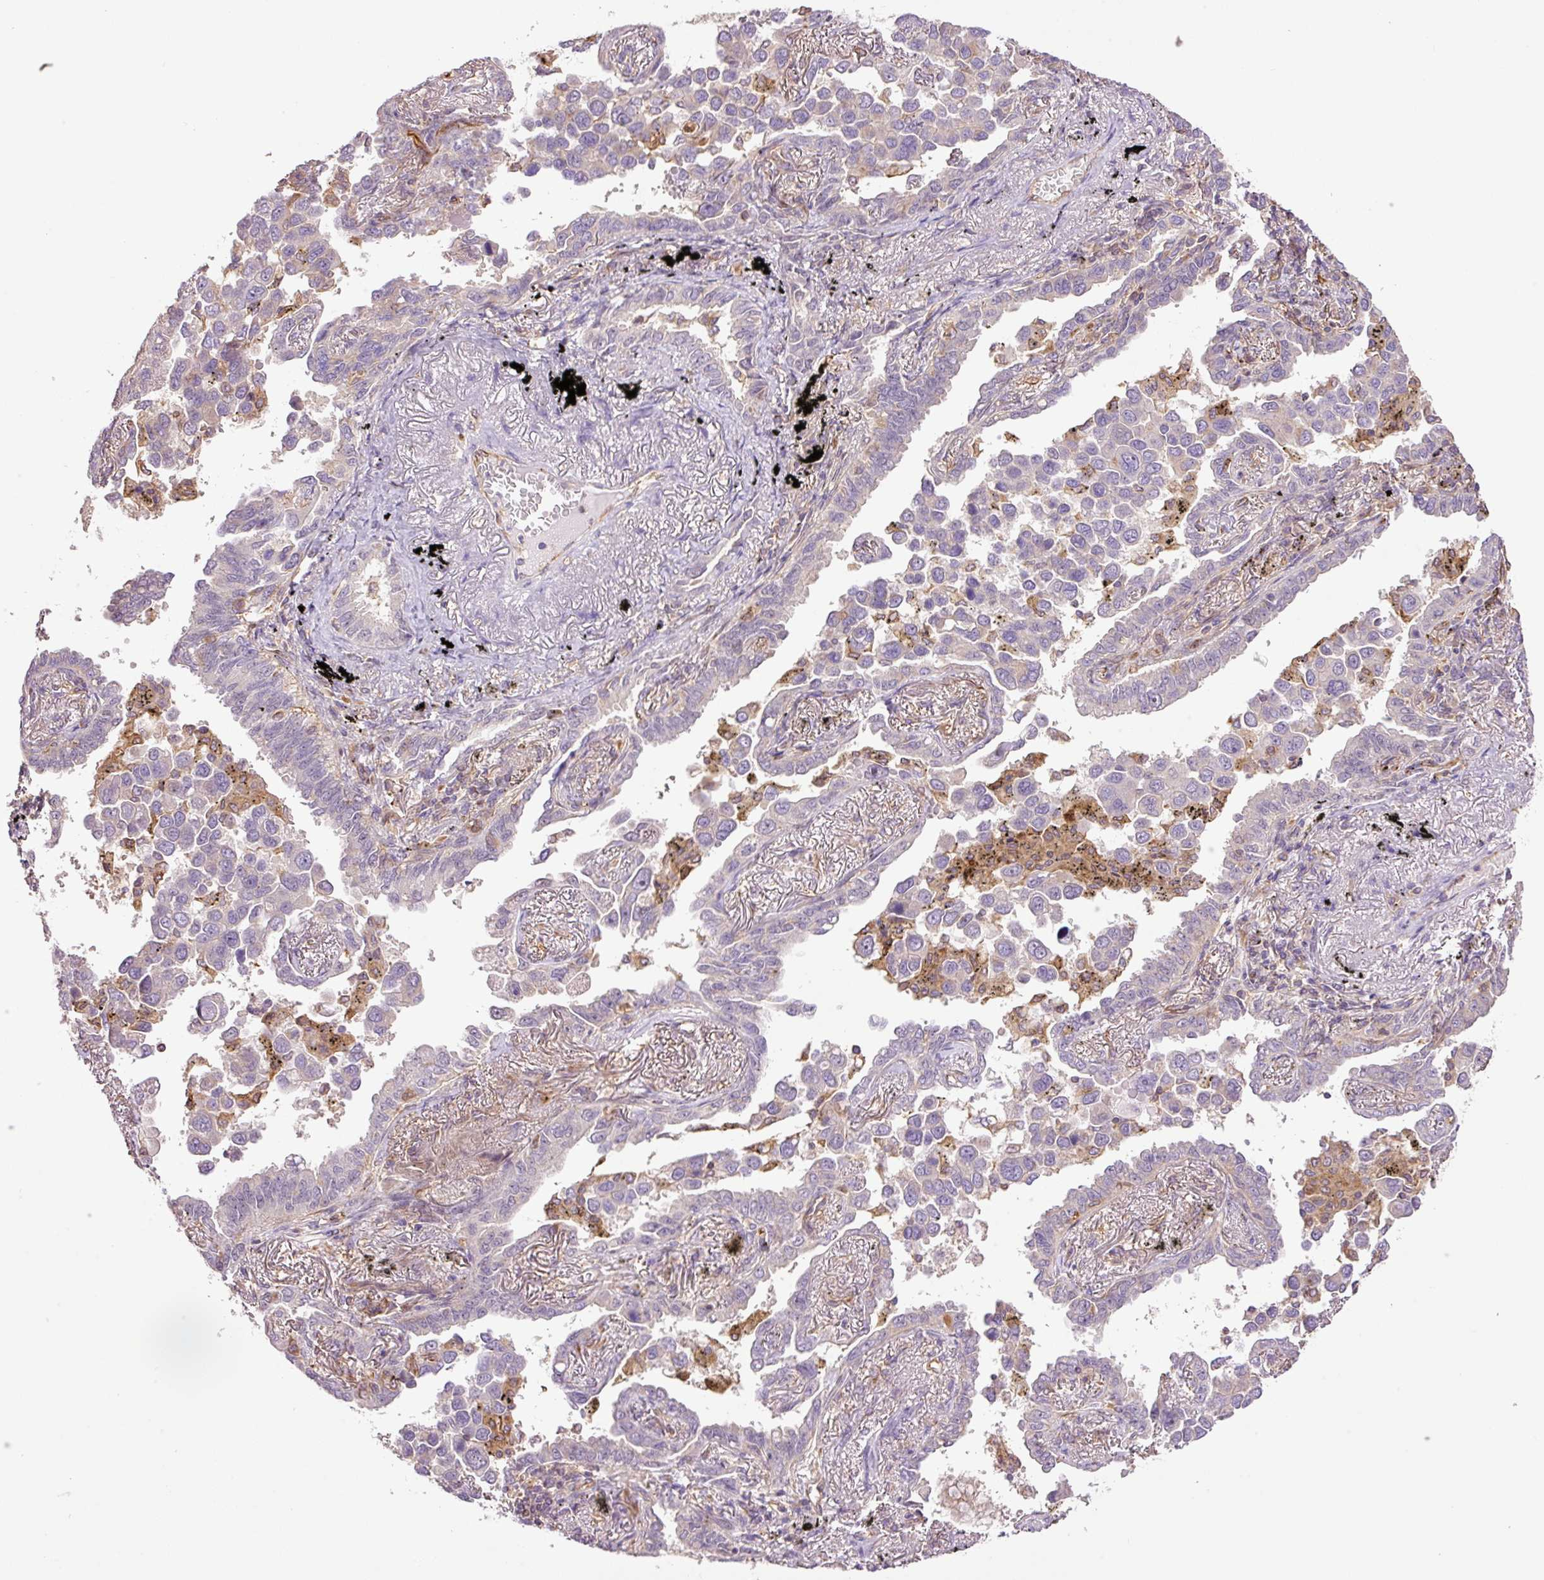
{"staining": {"intensity": "negative", "quantity": "none", "location": "none"}, "tissue": "lung cancer", "cell_type": "Tumor cells", "image_type": "cancer", "snomed": [{"axis": "morphology", "description": "Adenocarcinoma, NOS"}, {"axis": "topography", "description": "Lung"}], "caption": "Human lung cancer (adenocarcinoma) stained for a protein using immunohistochemistry displays no staining in tumor cells.", "gene": "PCK2", "patient": {"sex": "male", "age": 67}}